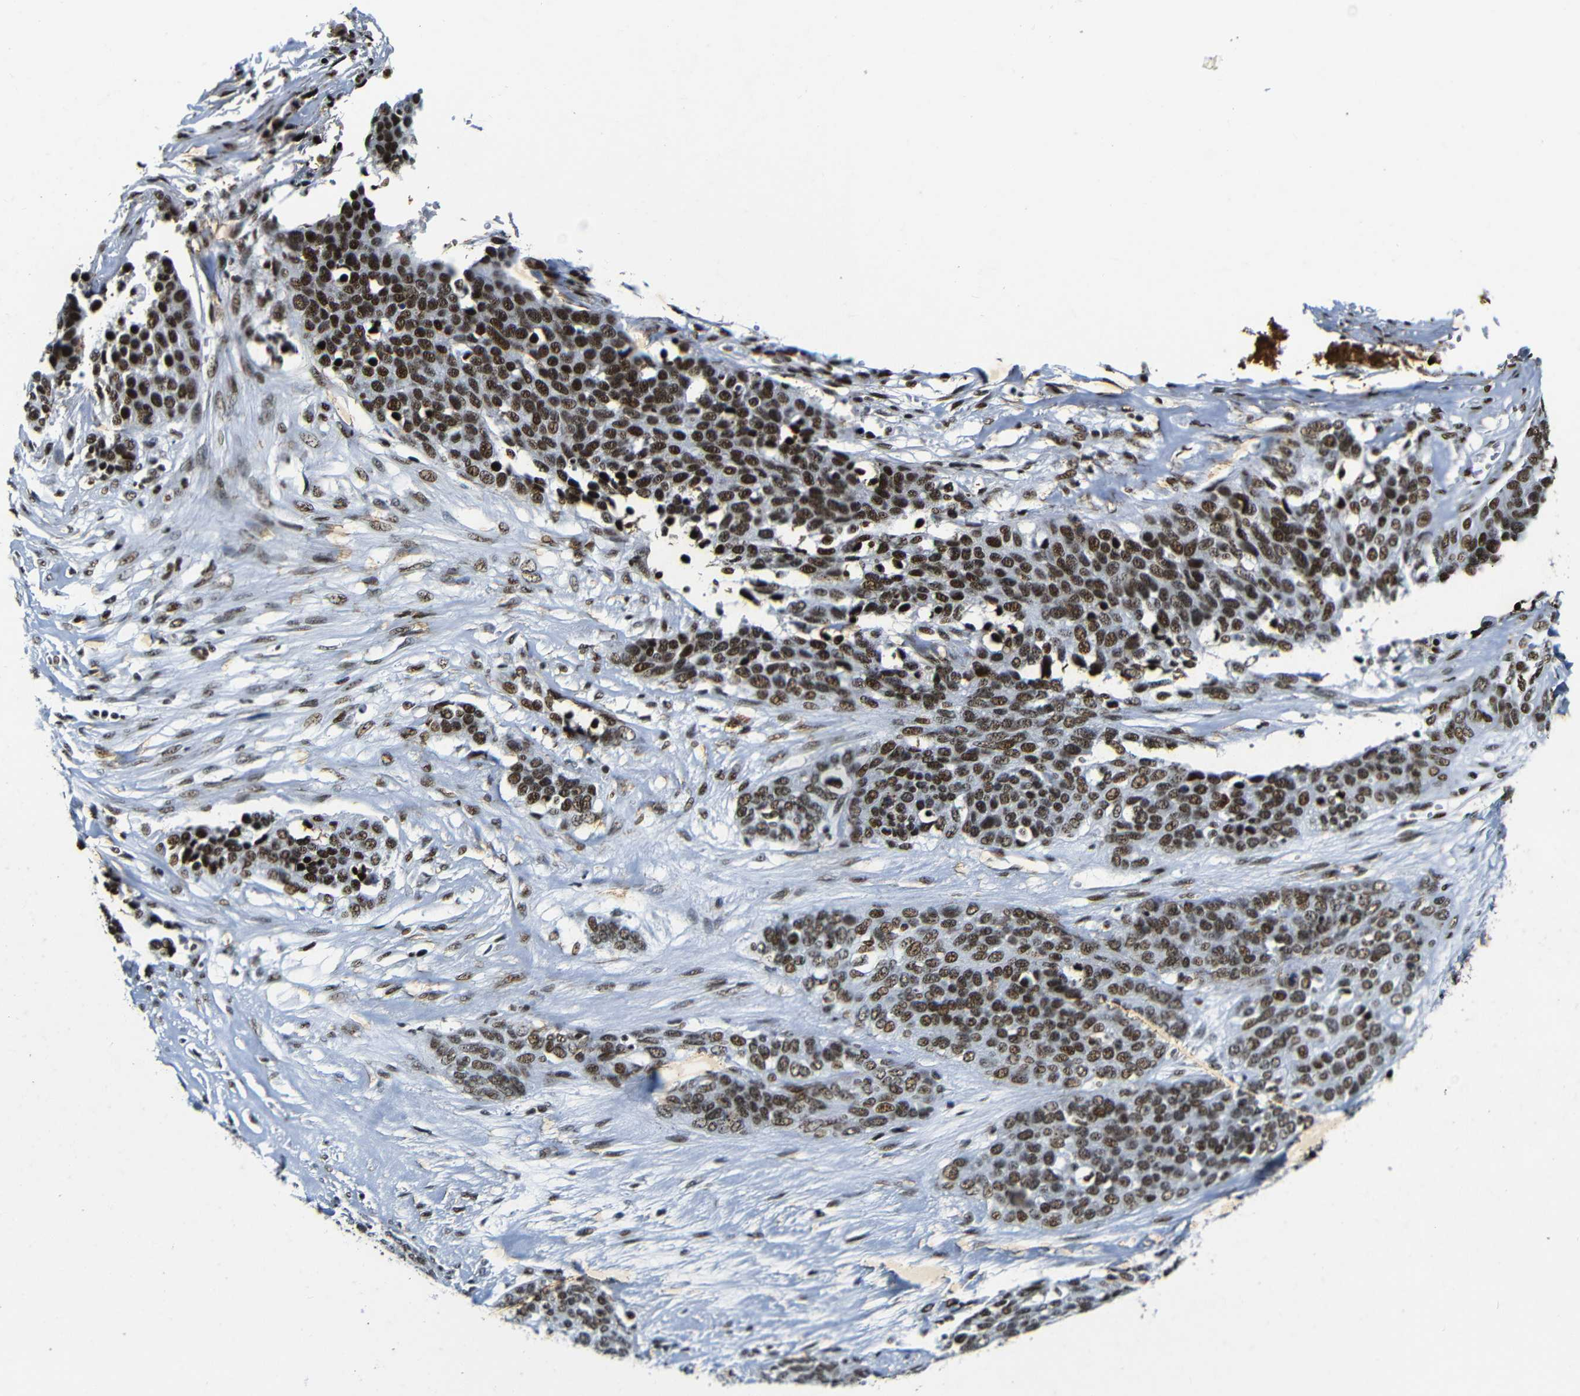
{"staining": {"intensity": "strong", "quantity": ">75%", "location": "nuclear"}, "tissue": "ovarian cancer", "cell_type": "Tumor cells", "image_type": "cancer", "snomed": [{"axis": "morphology", "description": "Cystadenocarcinoma, serous, NOS"}, {"axis": "topography", "description": "Ovary"}], "caption": "Ovarian serous cystadenocarcinoma stained with a protein marker demonstrates strong staining in tumor cells.", "gene": "SRSF1", "patient": {"sex": "female", "age": 44}}